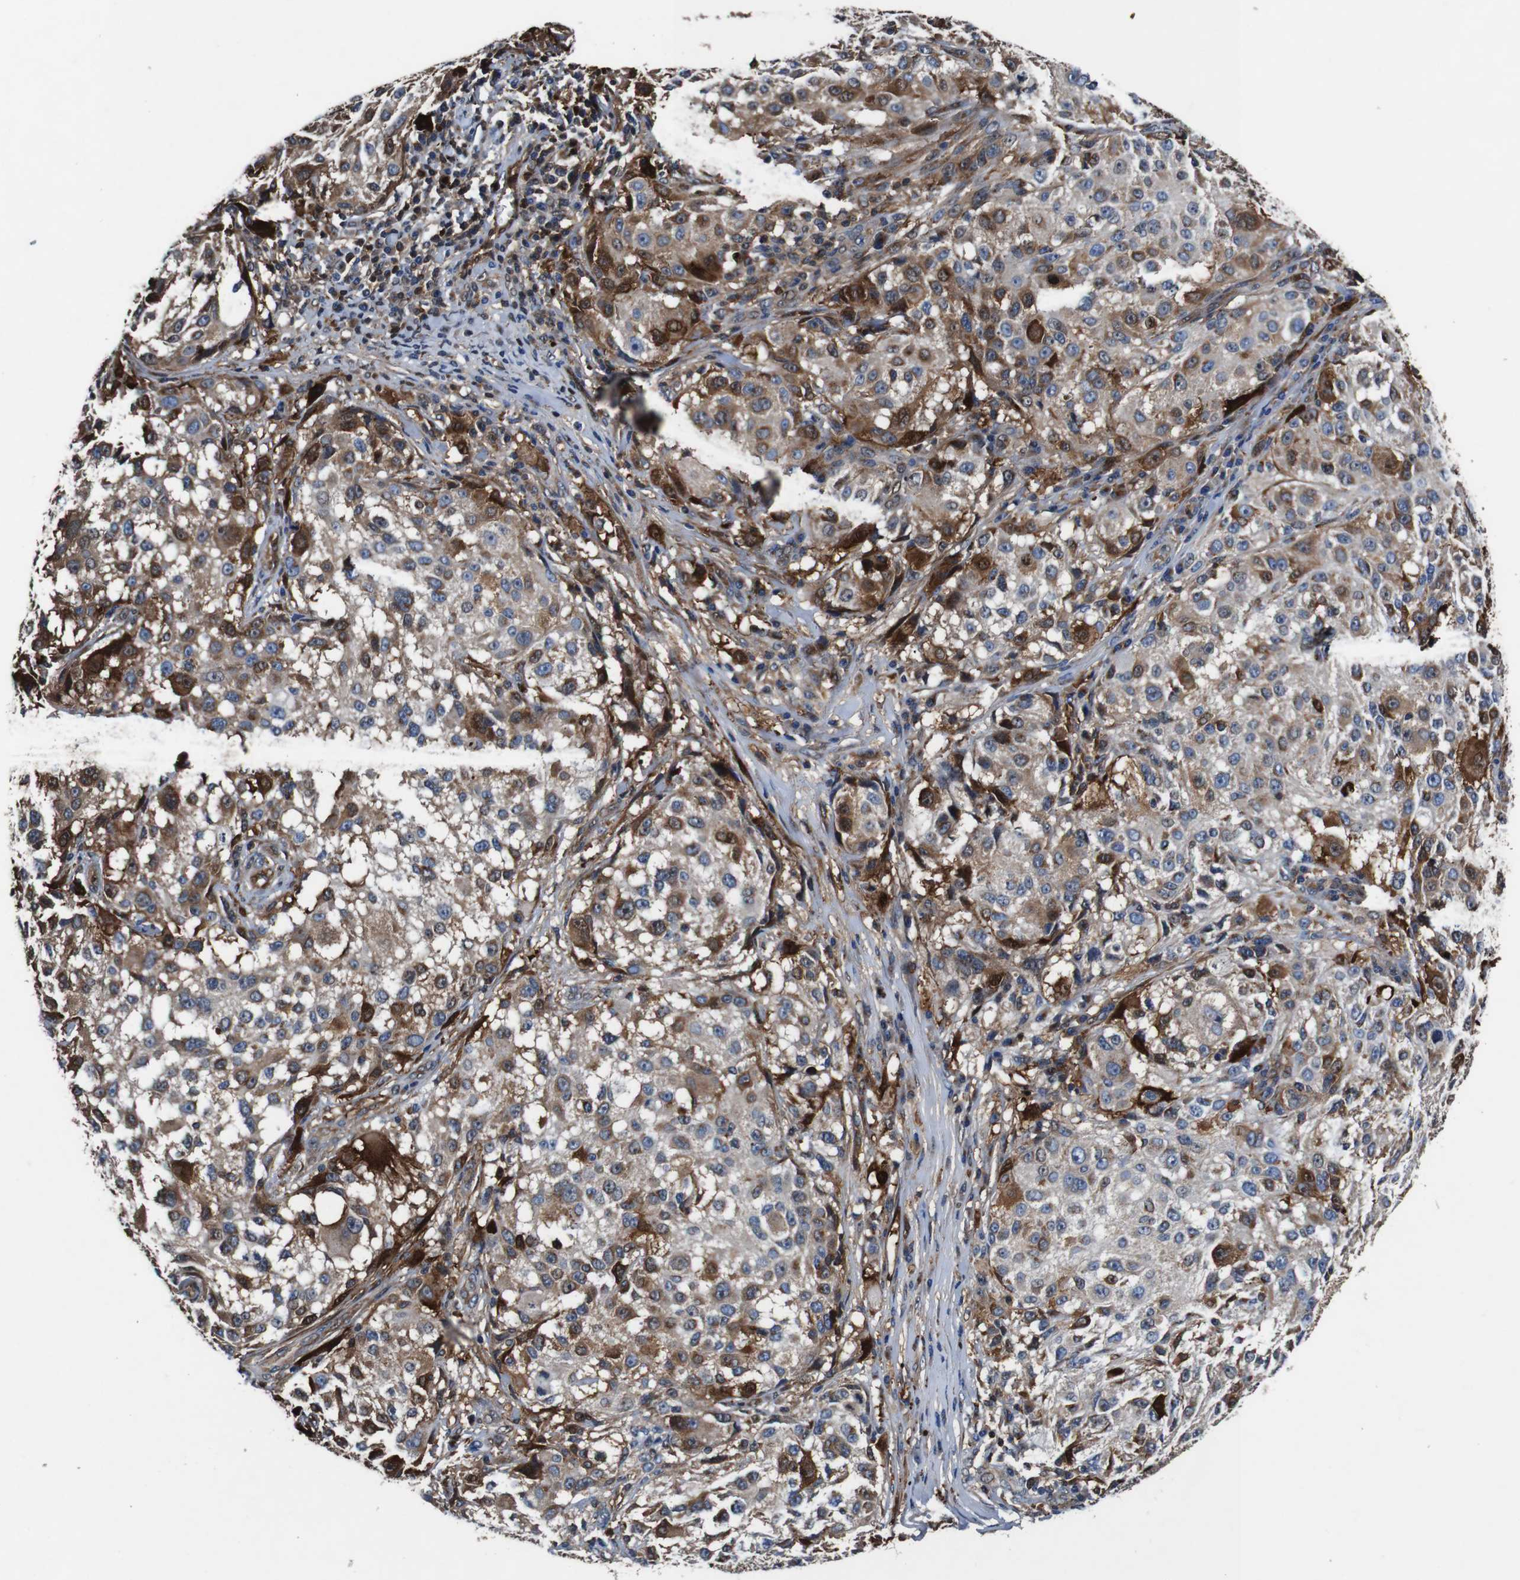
{"staining": {"intensity": "strong", "quantity": "25%-75%", "location": "cytoplasmic/membranous,nuclear"}, "tissue": "melanoma", "cell_type": "Tumor cells", "image_type": "cancer", "snomed": [{"axis": "morphology", "description": "Necrosis, NOS"}, {"axis": "morphology", "description": "Malignant melanoma, NOS"}, {"axis": "topography", "description": "Skin"}], "caption": "Melanoma stained with a brown dye shows strong cytoplasmic/membranous and nuclear positive expression in approximately 25%-75% of tumor cells.", "gene": "ANXA1", "patient": {"sex": "female", "age": 87}}